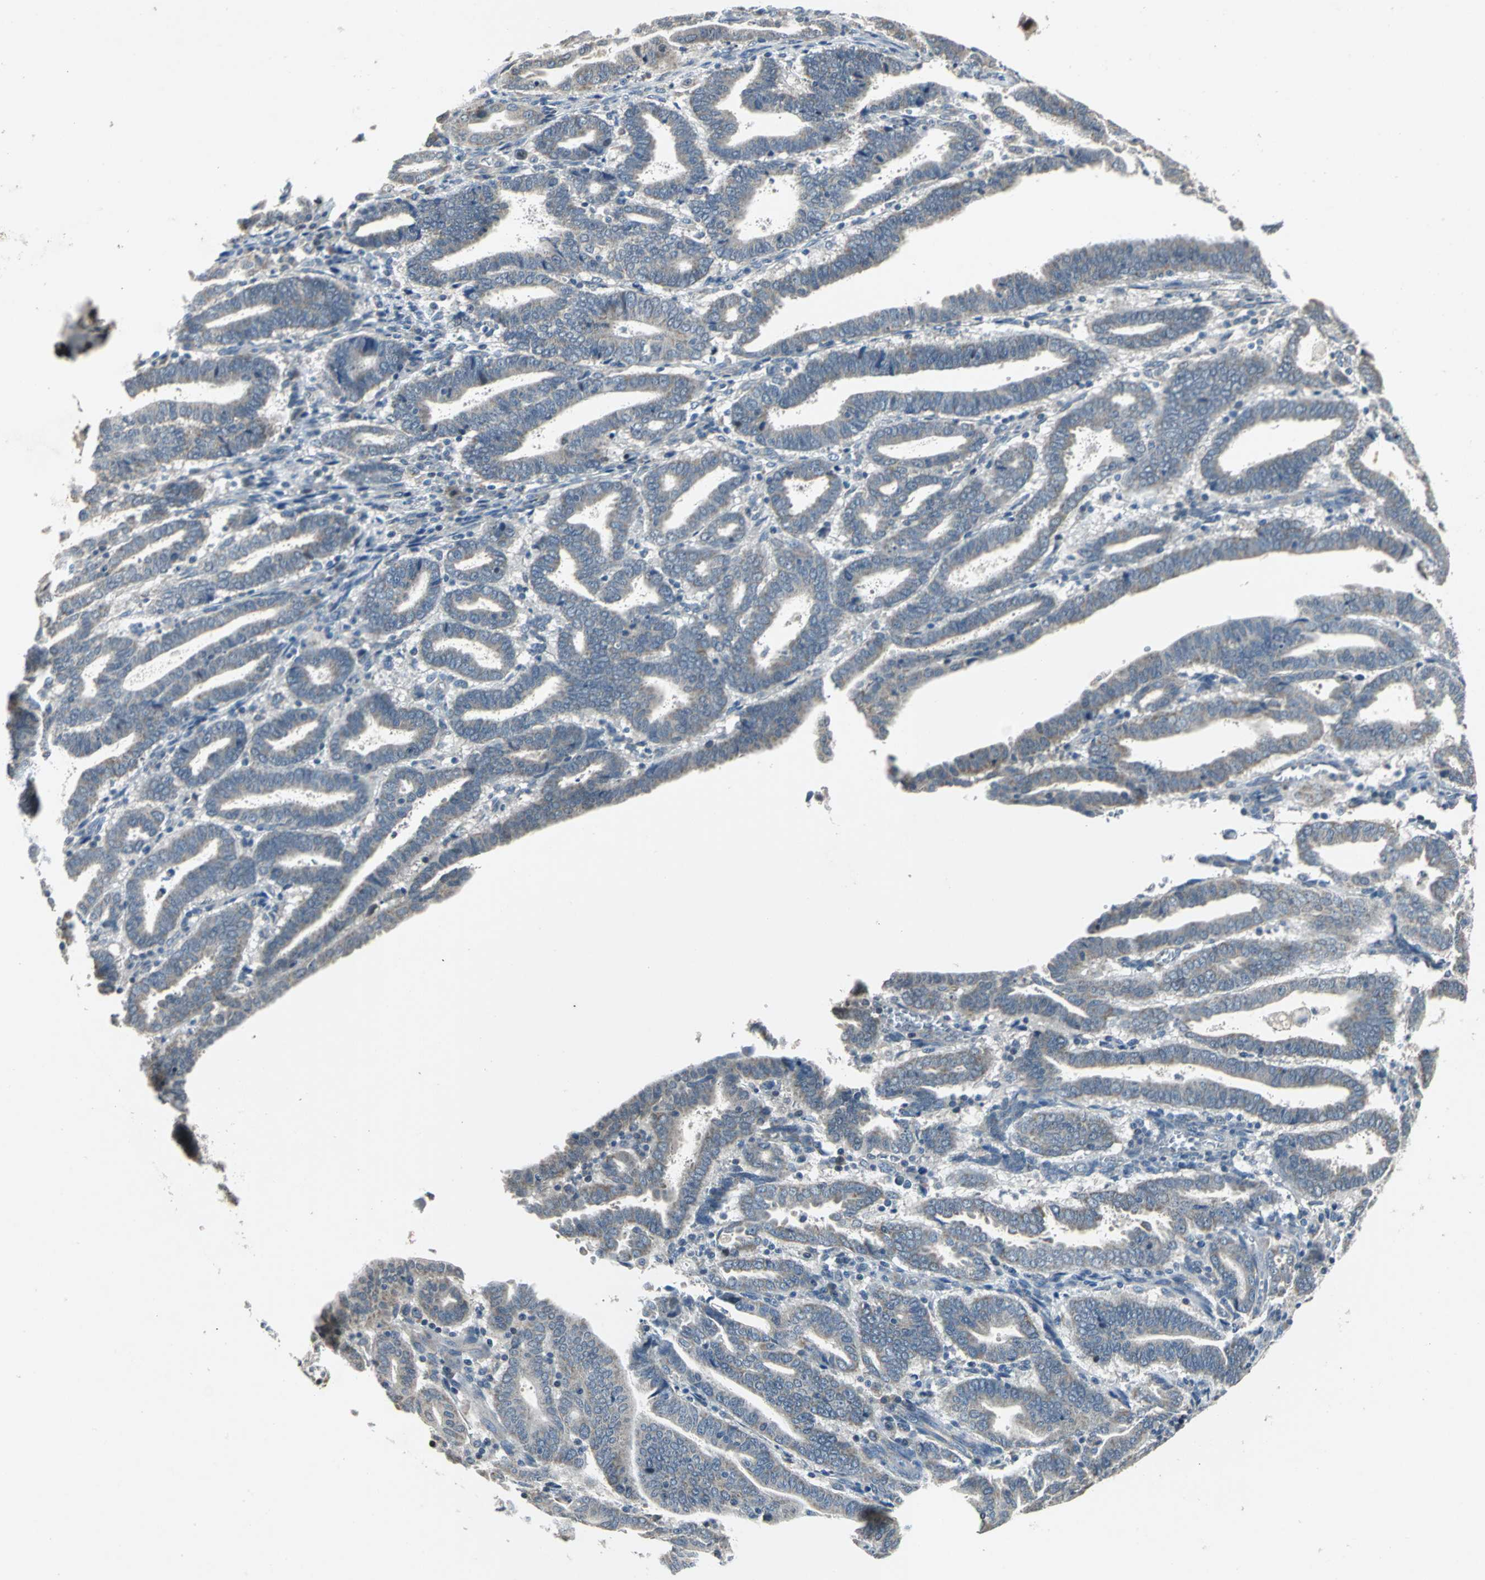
{"staining": {"intensity": "weak", "quantity": ">75%", "location": "cytoplasmic/membranous"}, "tissue": "endometrial cancer", "cell_type": "Tumor cells", "image_type": "cancer", "snomed": [{"axis": "morphology", "description": "Adenocarcinoma, NOS"}, {"axis": "topography", "description": "Uterus"}], "caption": "Immunohistochemistry (IHC) histopathology image of neoplastic tissue: adenocarcinoma (endometrial) stained using immunohistochemistry demonstrates low levels of weak protein expression localized specifically in the cytoplasmic/membranous of tumor cells, appearing as a cytoplasmic/membranous brown color.", "gene": "JADE3", "patient": {"sex": "female", "age": 83}}